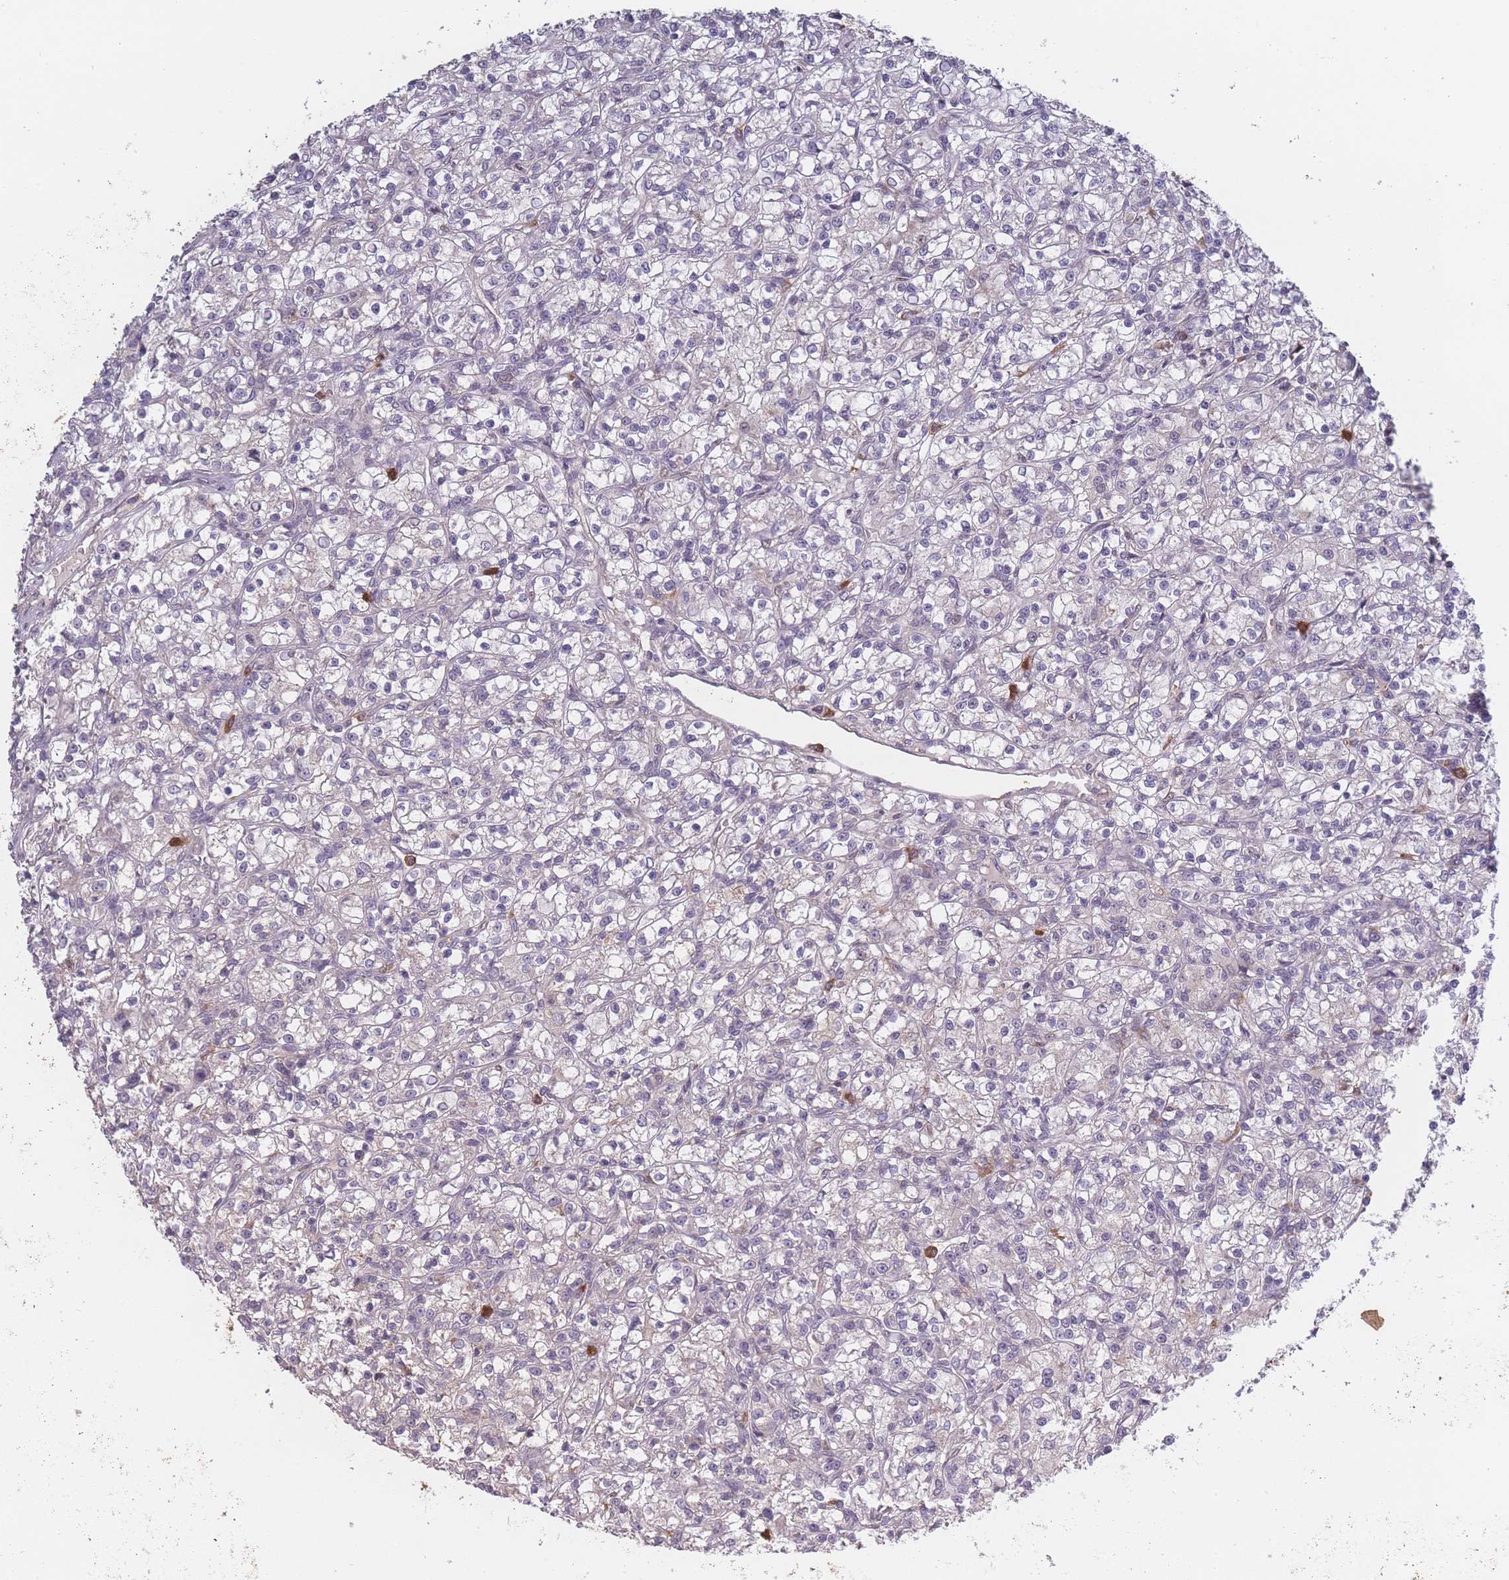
{"staining": {"intensity": "negative", "quantity": "none", "location": "none"}, "tissue": "renal cancer", "cell_type": "Tumor cells", "image_type": "cancer", "snomed": [{"axis": "morphology", "description": "Adenocarcinoma, NOS"}, {"axis": "topography", "description": "Kidney"}], "caption": "The immunohistochemistry (IHC) histopathology image has no significant expression in tumor cells of renal adenocarcinoma tissue.", "gene": "BST1", "patient": {"sex": "female", "age": 59}}